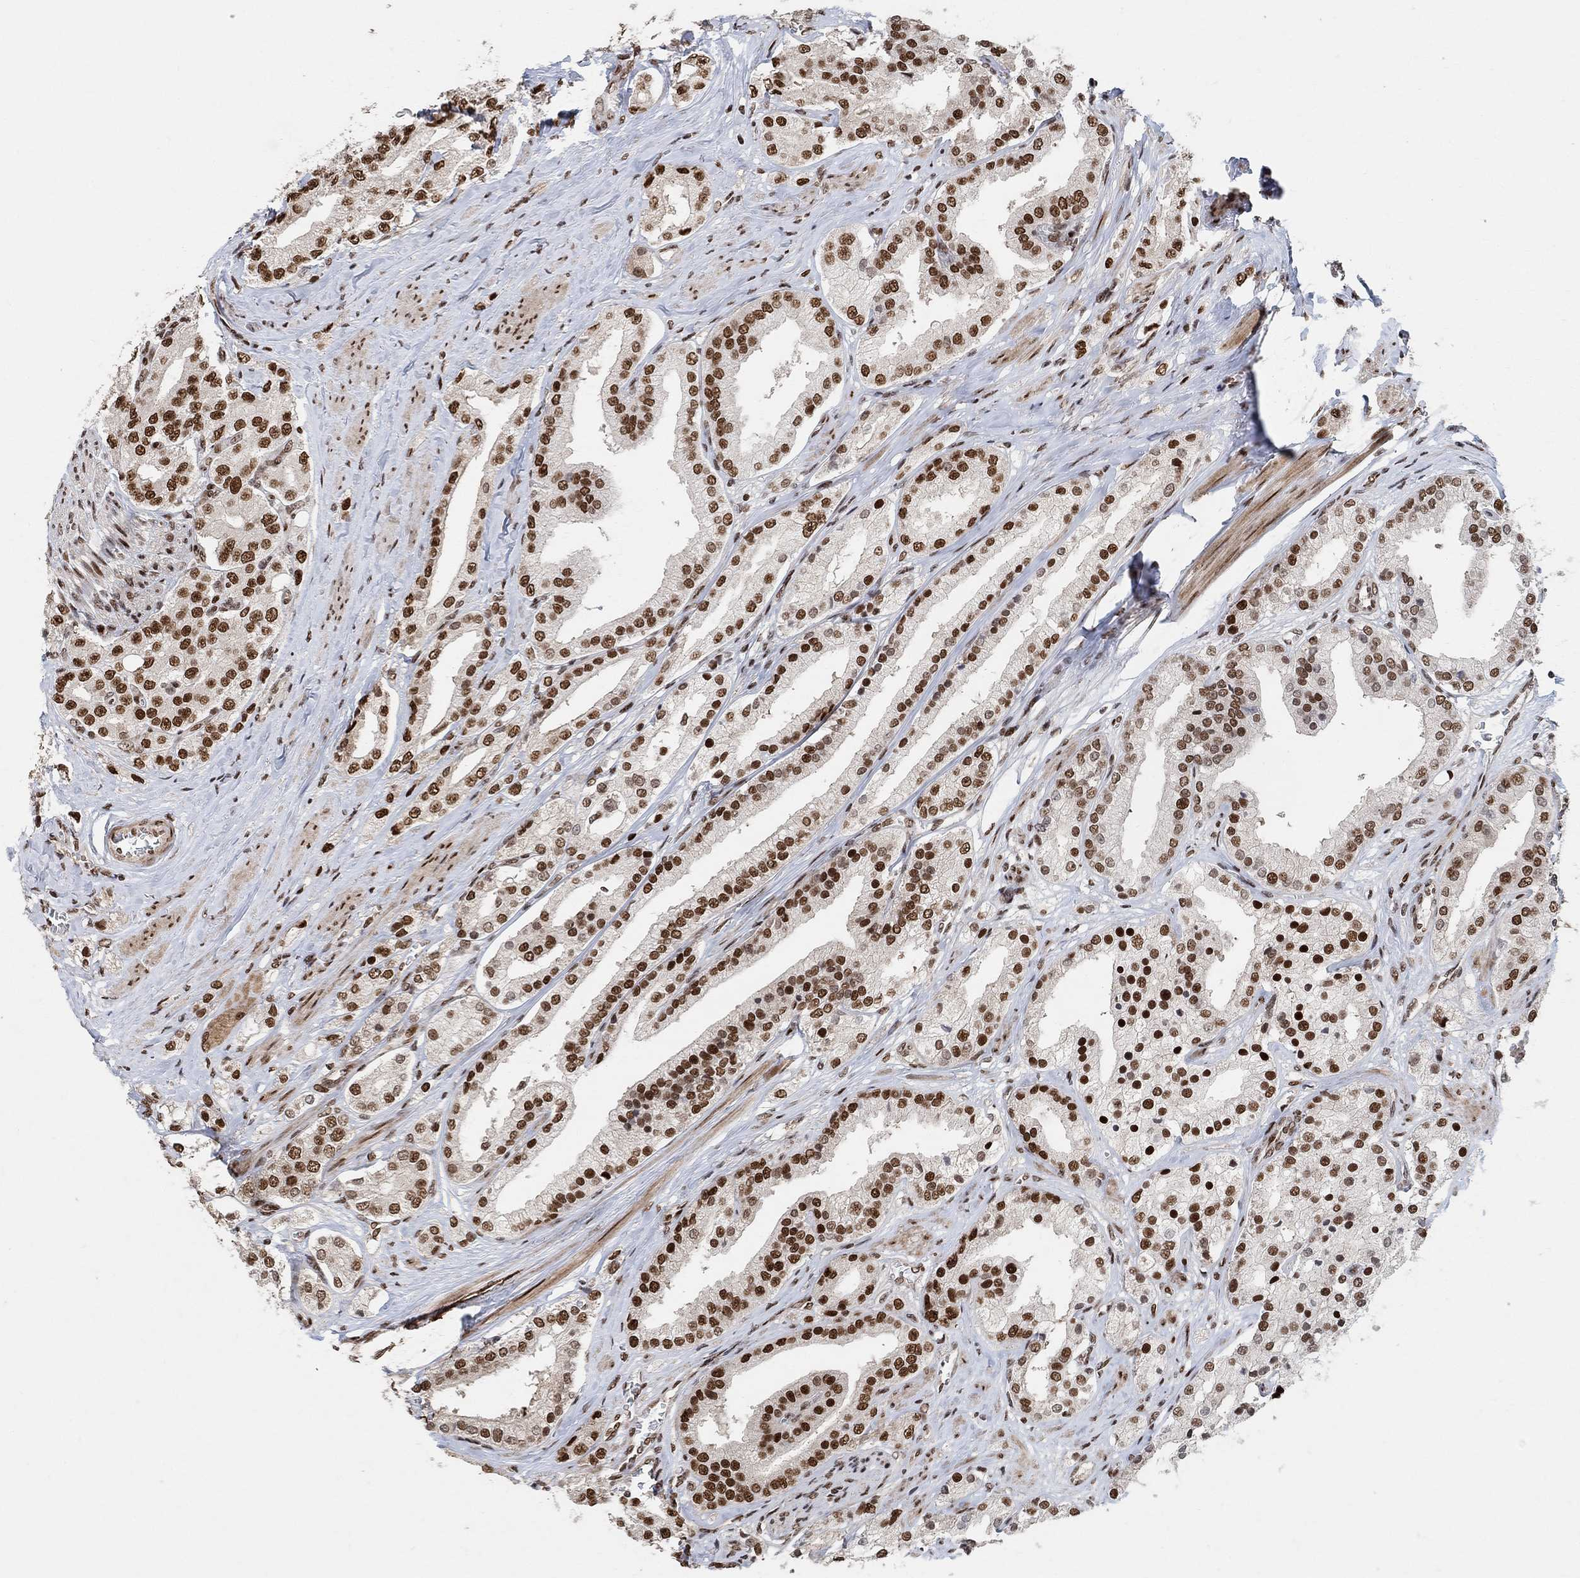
{"staining": {"intensity": "strong", "quantity": ">75%", "location": "nuclear"}, "tissue": "prostate cancer", "cell_type": "Tumor cells", "image_type": "cancer", "snomed": [{"axis": "morphology", "description": "Adenocarcinoma, NOS"}, {"axis": "topography", "description": "Prostate and seminal vesicle, NOS"}, {"axis": "topography", "description": "Prostate"}], "caption": "A high amount of strong nuclear staining is present in about >75% of tumor cells in prostate cancer (adenocarcinoma) tissue.", "gene": "E4F1", "patient": {"sex": "male", "age": 67}}